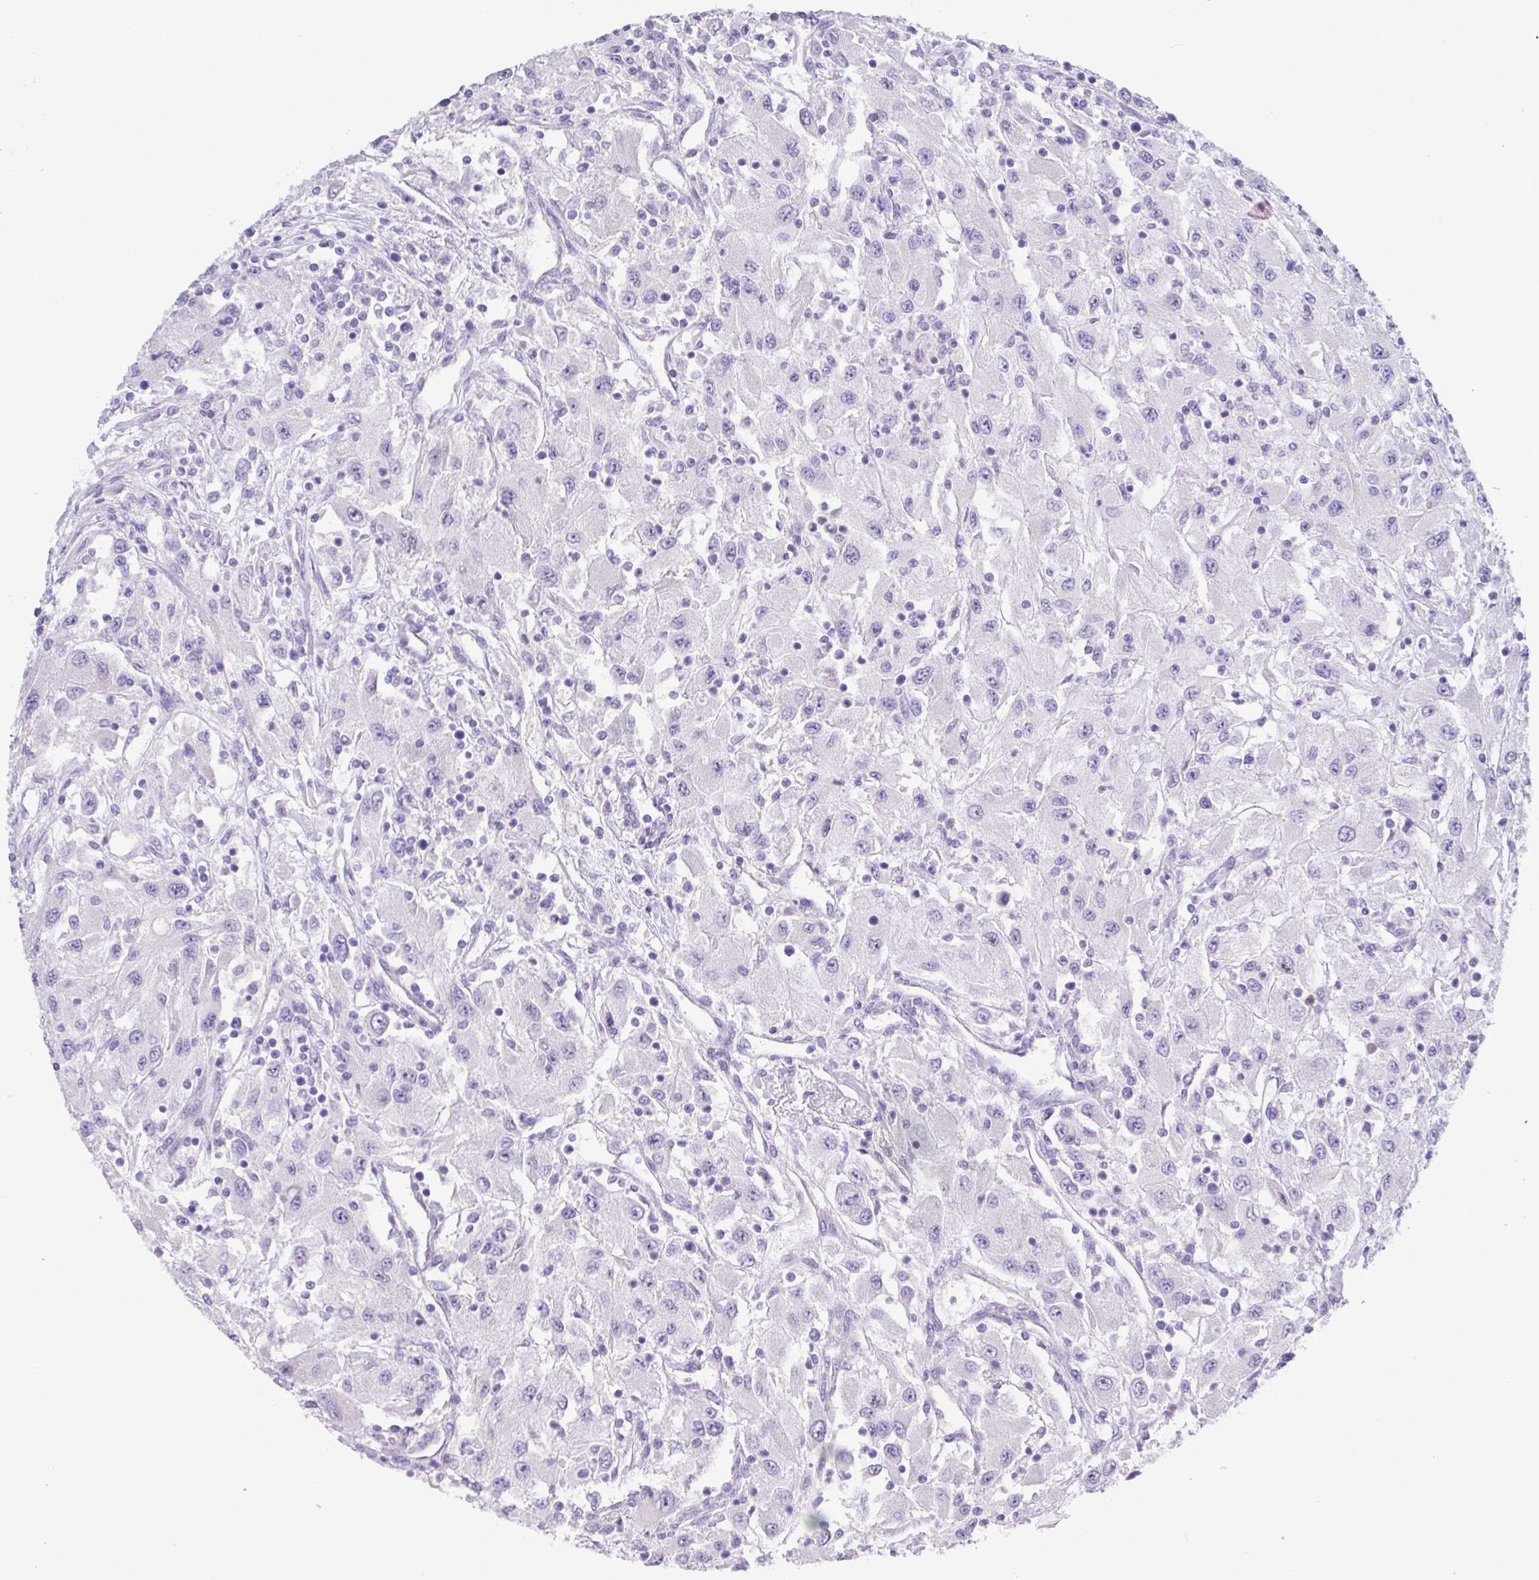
{"staining": {"intensity": "negative", "quantity": "none", "location": "none"}, "tissue": "renal cancer", "cell_type": "Tumor cells", "image_type": "cancer", "snomed": [{"axis": "morphology", "description": "Adenocarcinoma, NOS"}, {"axis": "topography", "description": "Kidney"}], "caption": "Human adenocarcinoma (renal) stained for a protein using immunohistochemistry (IHC) shows no expression in tumor cells.", "gene": "MRM2", "patient": {"sex": "female", "age": 67}}